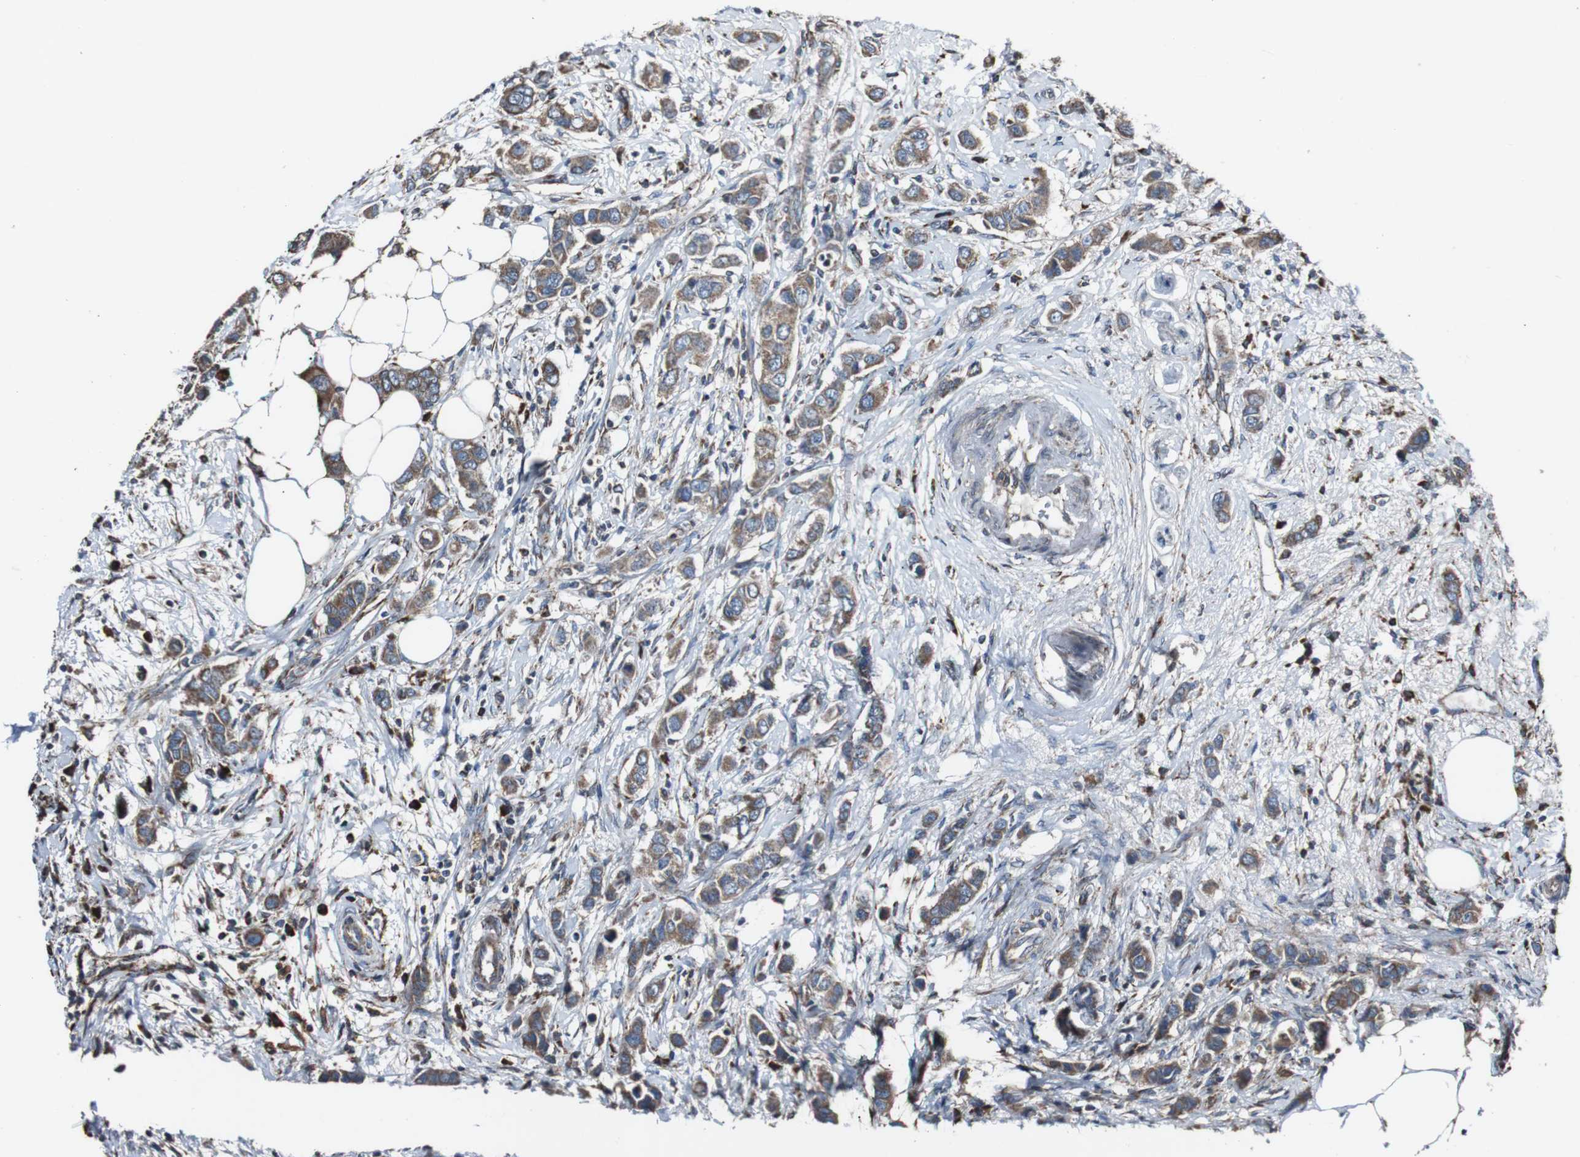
{"staining": {"intensity": "moderate", "quantity": ">75%", "location": "cytoplasmic/membranous"}, "tissue": "breast cancer", "cell_type": "Tumor cells", "image_type": "cancer", "snomed": [{"axis": "morphology", "description": "Duct carcinoma"}, {"axis": "topography", "description": "Breast"}], "caption": "Tumor cells demonstrate medium levels of moderate cytoplasmic/membranous staining in about >75% of cells in human breast cancer (invasive ductal carcinoma).", "gene": "CISD2", "patient": {"sex": "female", "age": 50}}